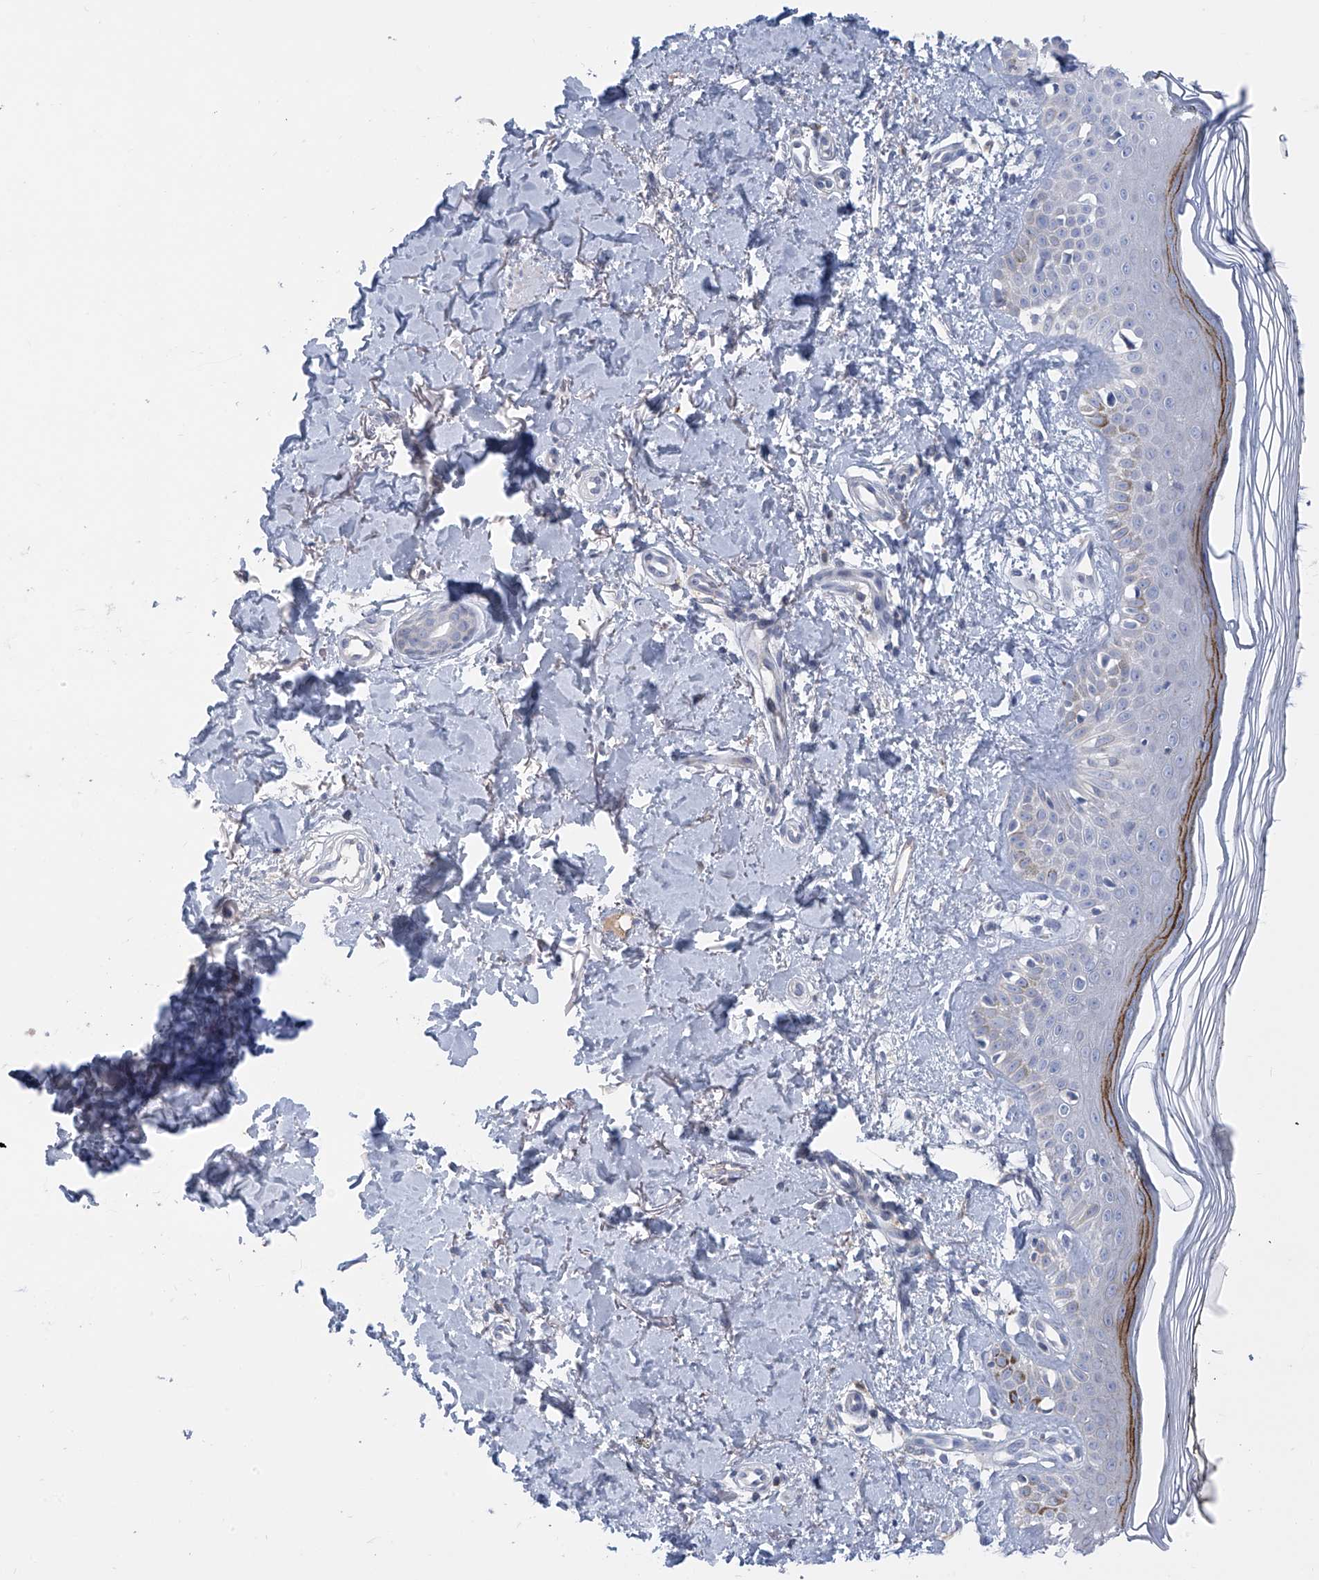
{"staining": {"intensity": "negative", "quantity": "none", "location": "none"}, "tissue": "skin", "cell_type": "Fibroblasts", "image_type": "normal", "snomed": [{"axis": "morphology", "description": "Normal tissue, NOS"}, {"axis": "topography", "description": "Skin"}], "caption": "Human skin stained for a protein using IHC shows no positivity in fibroblasts.", "gene": "SLCO4A1", "patient": {"sex": "female", "age": 64}}